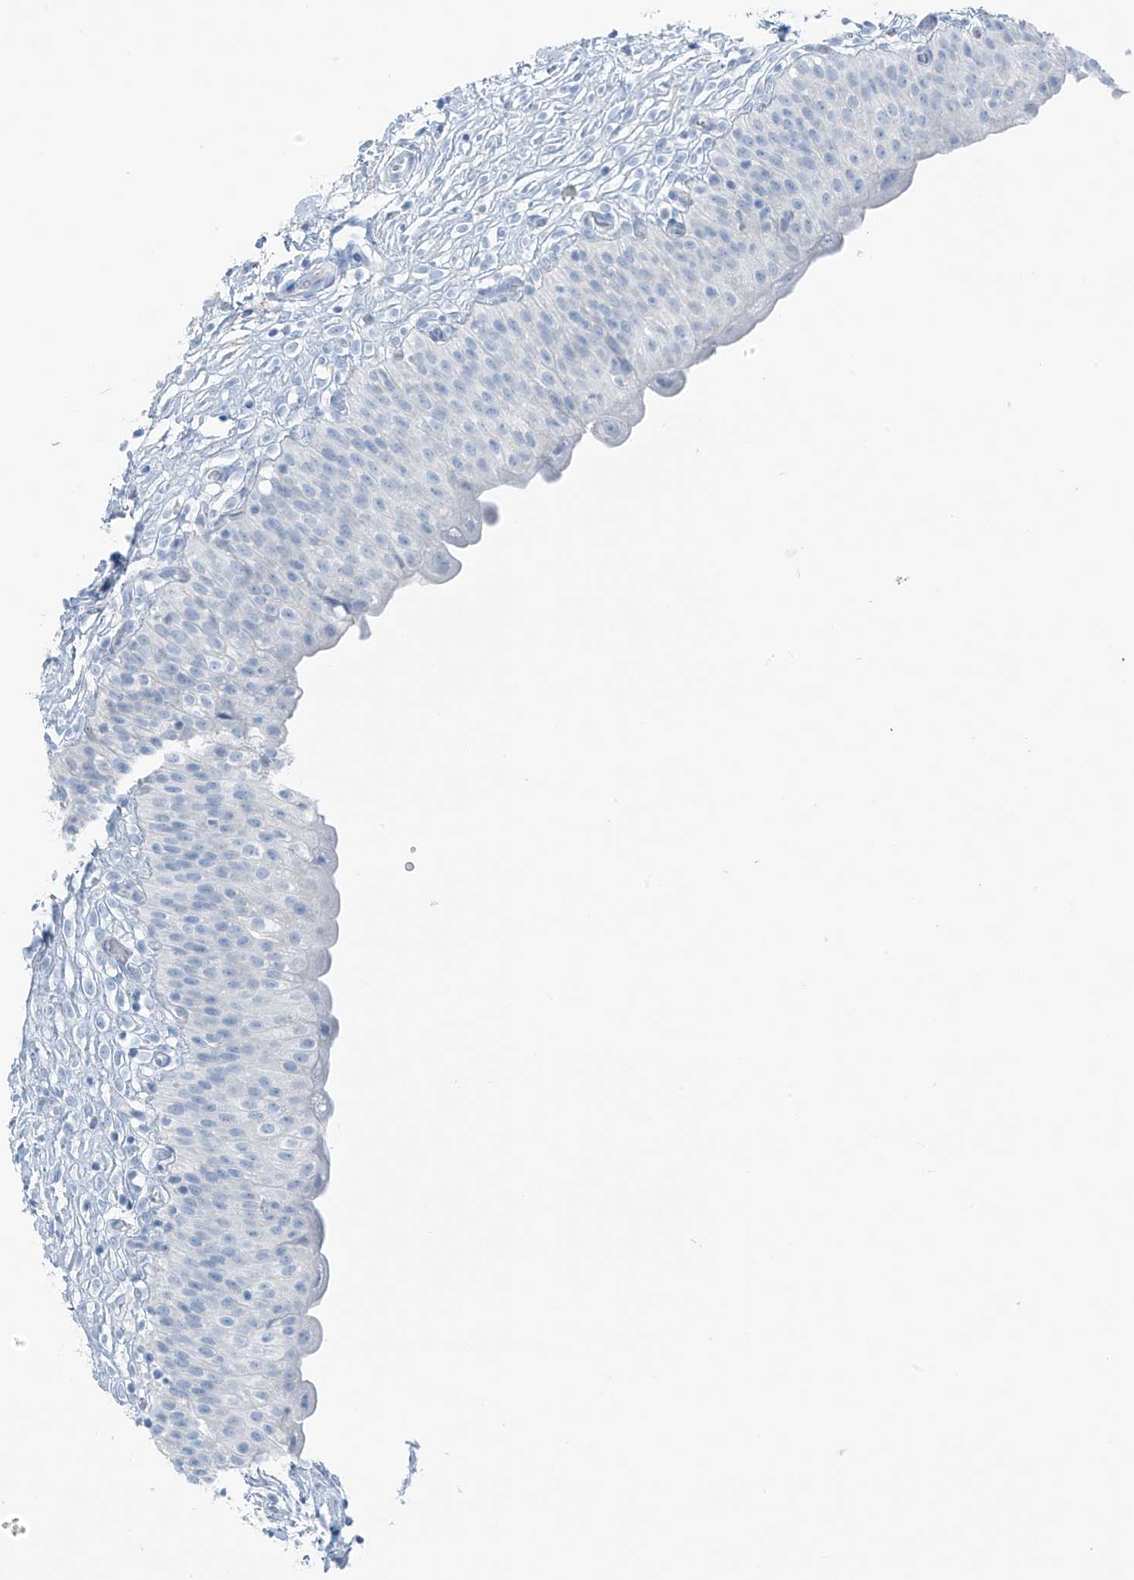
{"staining": {"intensity": "negative", "quantity": "none", "location": "none"}, "tissue": "urinary bladder", "cell_type": "Urothelial cells", "image_type": "normal", "snomed": [{"axis": "morphology", "description": "Normal tissue, NOS"}, {"axis": "topography", "description": "Urinary bladder"}], "caption": "High magnification brightfield microscopy of unremarkable urinary bladder stained with DAB (brown) and counterstained with hematoxylin (blue): urothelial cells show no significant positivity. The staining is performed using DAB (3,3'-diaminobenzidine) brown chromogen with nuclei counter-stained in using hematoxylin.", "gene": "SLC25A43", "patient": {"sex": "male", "age": 55}}